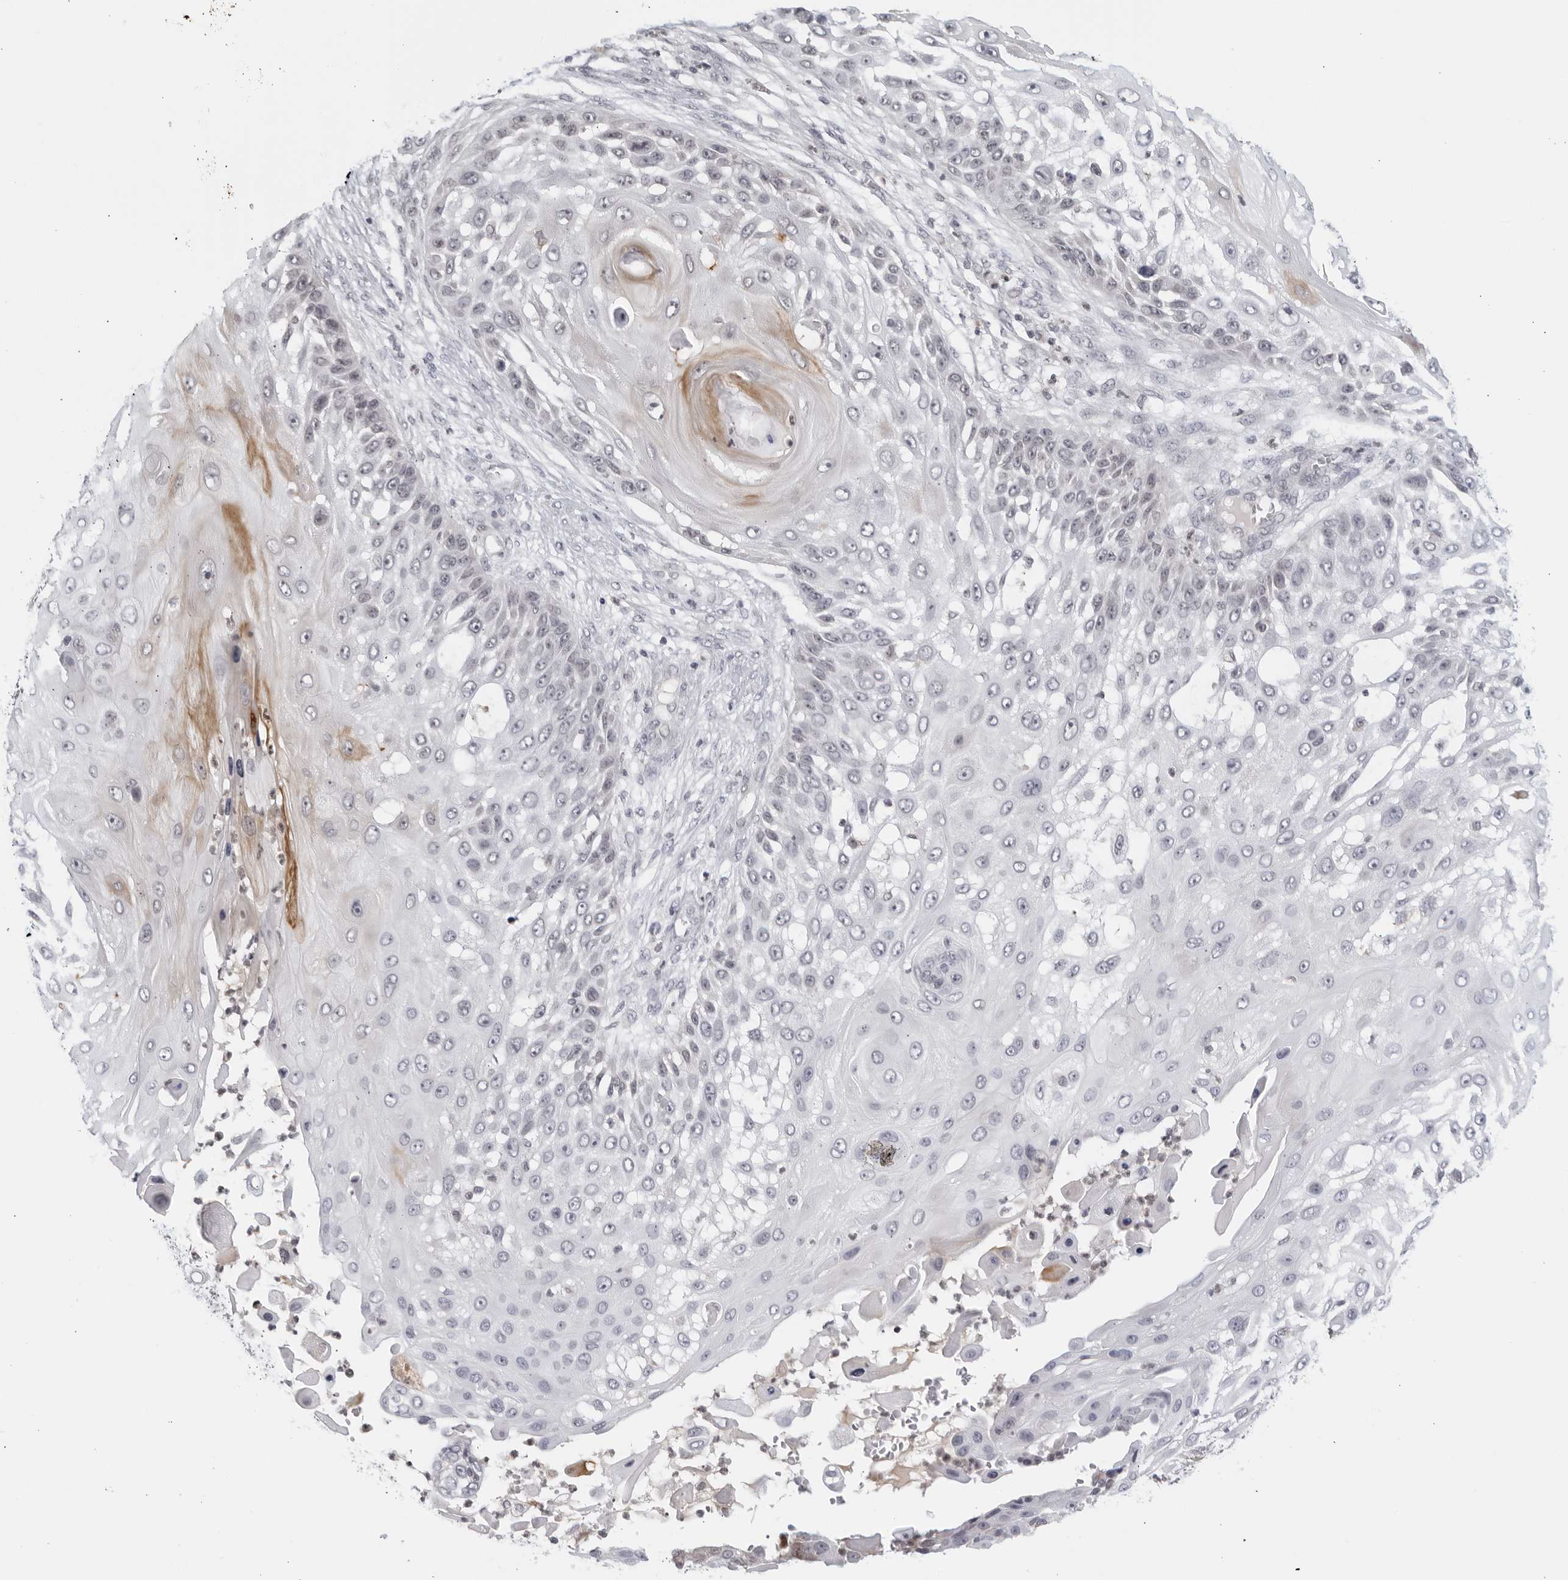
{"staining": {"intensity": "negative", "quantity": "none", "location": "none"}, "tissue": "skin cancer", "cell_type": "Tumor cells", "image_type": "cancer", "snomed": [{"axis": "morphology", "description": "Squamous cell carcinoma, NOS"}, {"axis": "topography", "description": "Skin"}], "caption": "High magnification brightfield microscopy of squamous cell carcinoma (skin) stained with DAB (brown) and counterstained with hematoxylin (blue): tumor cells show no significant positivity. (Stains: DAB immunohistochemistry with hematoxylin counter stain, Microscopy: brightfield microscopy at high magnification).", "gene": "RAB11FIP3", "patient": {"sex": "female", "age": 44}}